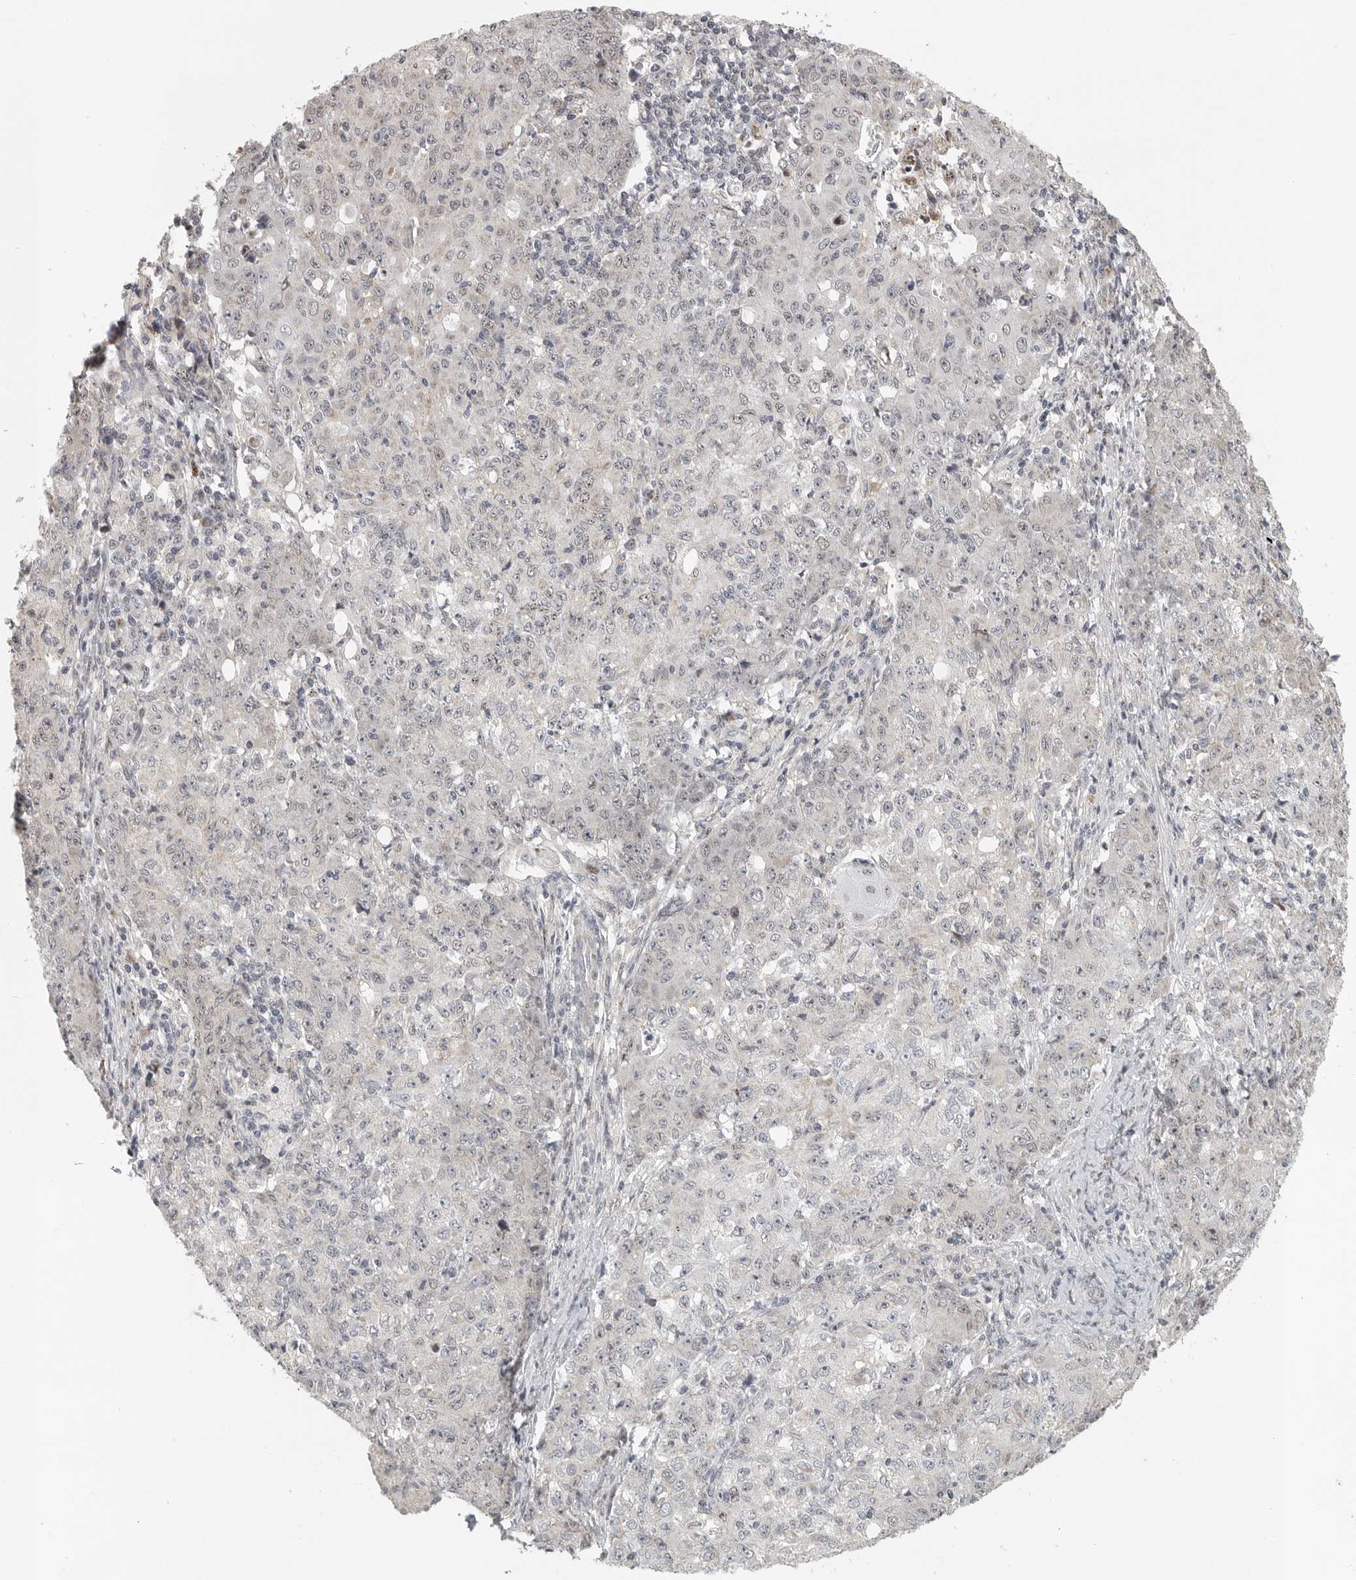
{"staining": {"intensity": "negative", "quantity": "none", "location": "none"}, "tissue": "ovarian cancer", "cell_type": "Tumor cells", "image_type": "cancer", "snomed": [{"axis": "morphology", "description": "Carcinoma, endometroid"}, {"axis": "topography", "description": "Ovary"}], "caption": "Ovarian endometroid carcinoma was stained to show a protein in brown. There is no significant staining in tumor cells.", "gene": "POLE2", "patient": {"sex": "female", "age": 42}}